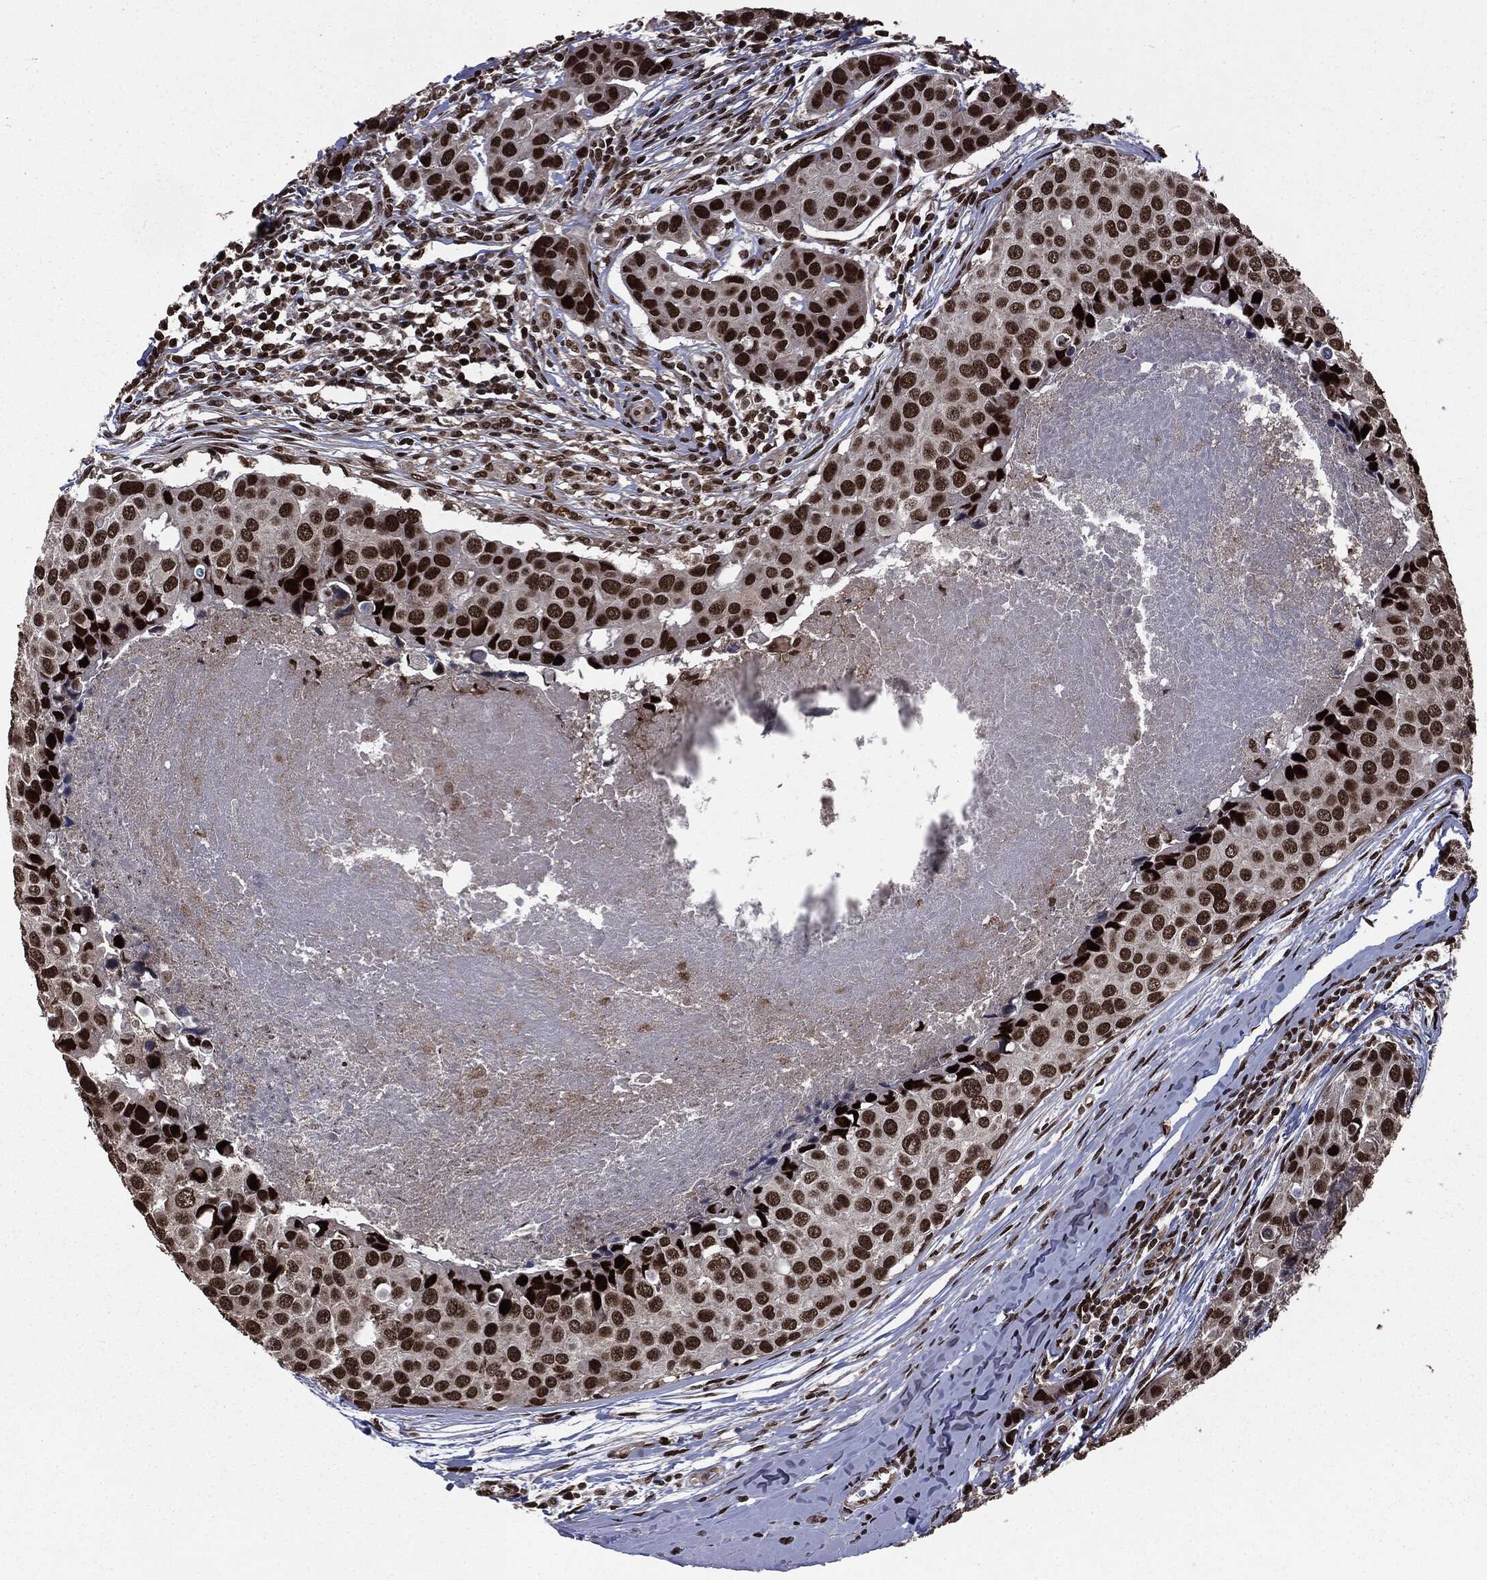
{"staining": {"intensity": "strong", "quantity": ">75%", "location": "nuclear"}, "tissue": "breast cancer", "cell_type": "Tumor cells", "image_type": "cancer", "snomed": [{"axis": "morphology", "description": "Duct carcinoma"}, {"axis": "topography", "description": "Breast"}], "caption": "Immunohistochemical staining of breast cancer displays strong nuclear protein expression in about >75% of tumor cells. (brown staining indicates protein expression, while blue staining denotes nuclei).", "gene": "DVL2", "patient": {"sex": "female", "age": 24}}